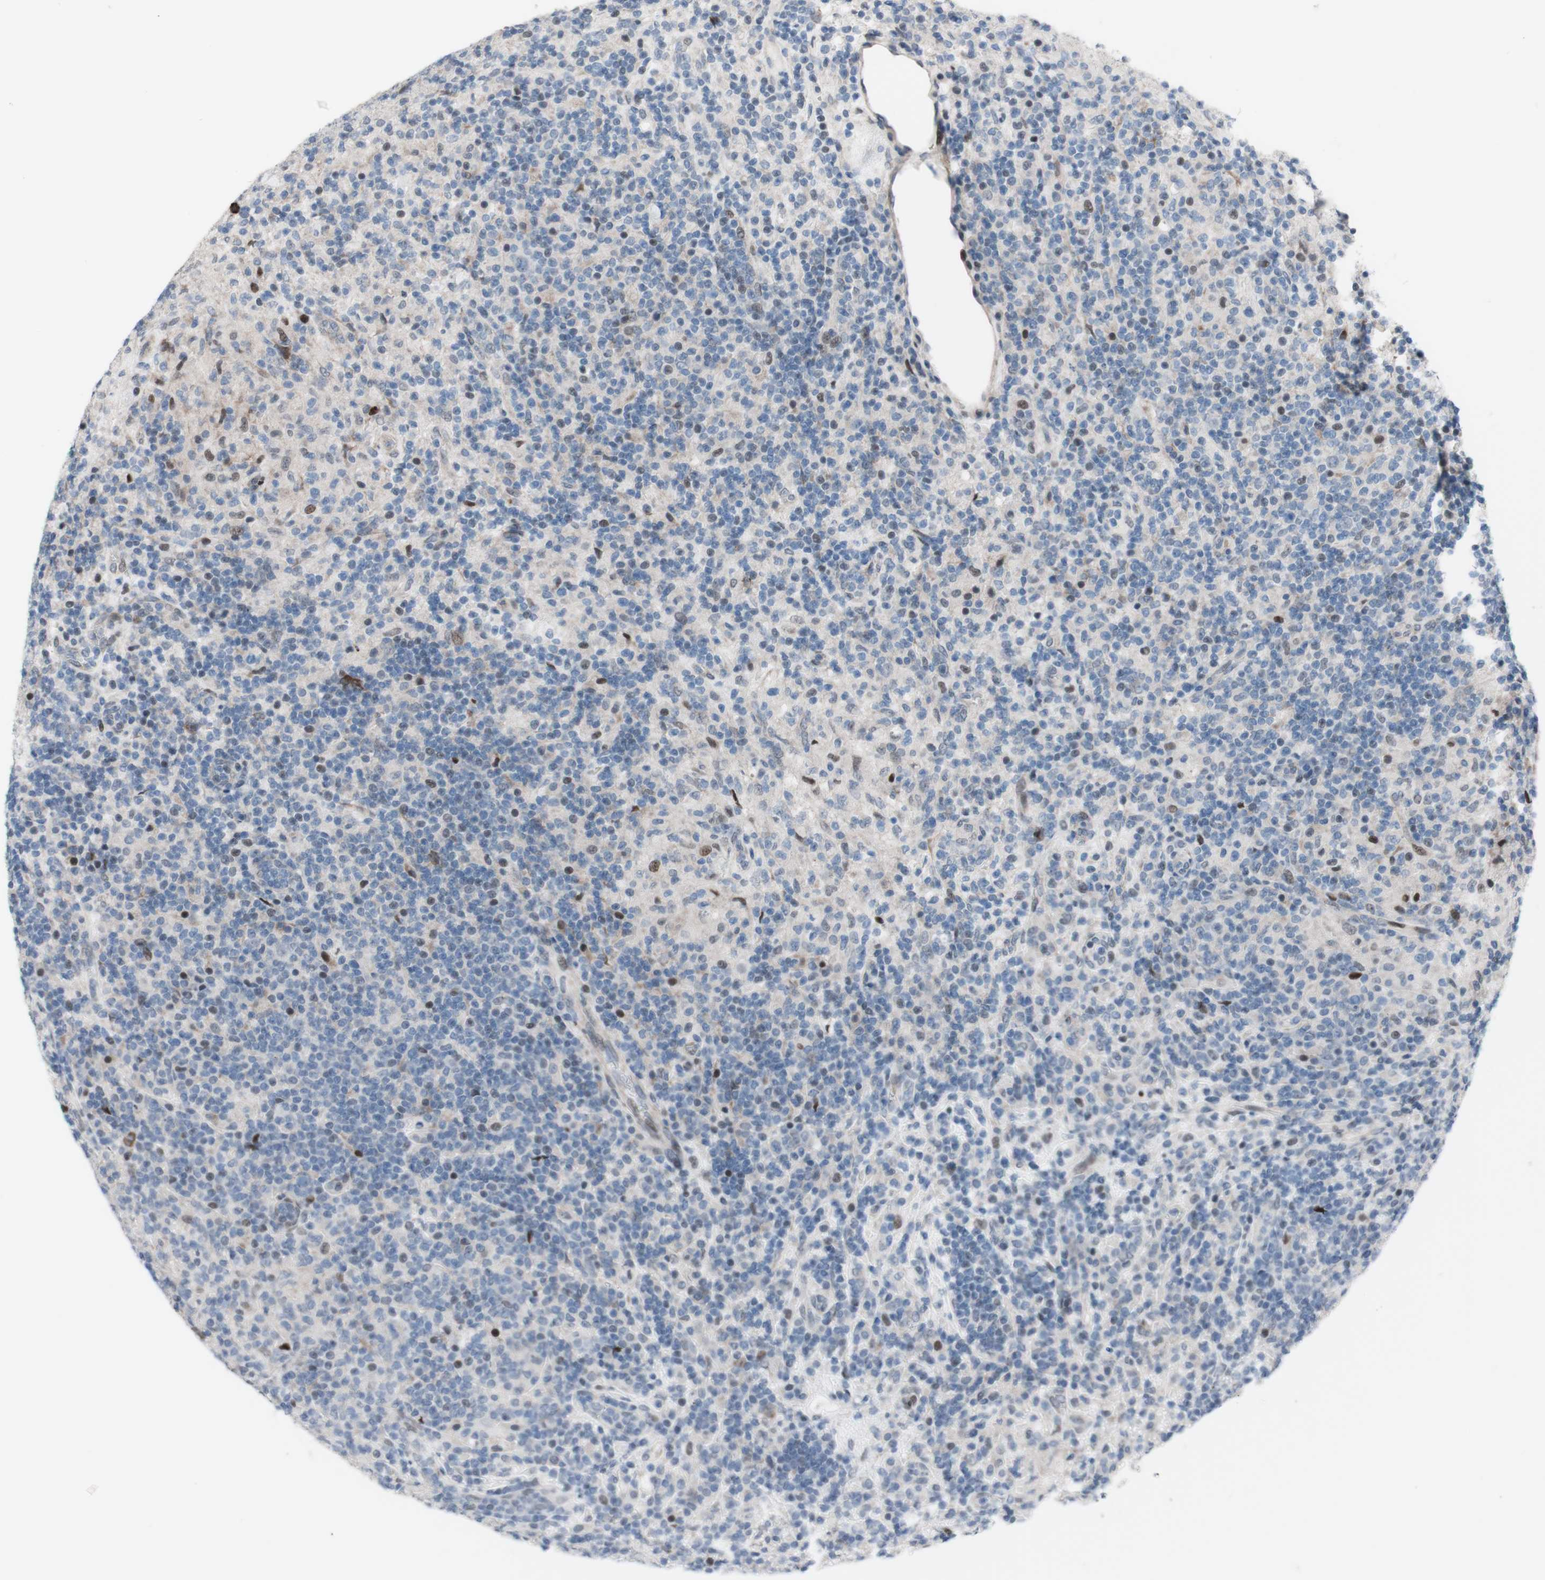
{"staining": {"intensity": "weak", "quantity": "<25%", "location": "nuclear"}, "tissue": "lymphoma", "cell_type": "Tumor cells", "image_type": "cancer", "snomed": [{"axis": "morphology", "description": "Hodgkin's disease, NOS"}, {"axis": "topography", "description": "Lymph node"}], "caption": "Image shows no significant protein expression in tumor cells of Hodgkin's disease. The staining is performed using DAB (3,3'-diaminobenzidine) brown chromogen with nuclei counter-stained in using hematoxylin.", "gene": "PHTF2", "patient": {"sex": "male", "age": 70}}